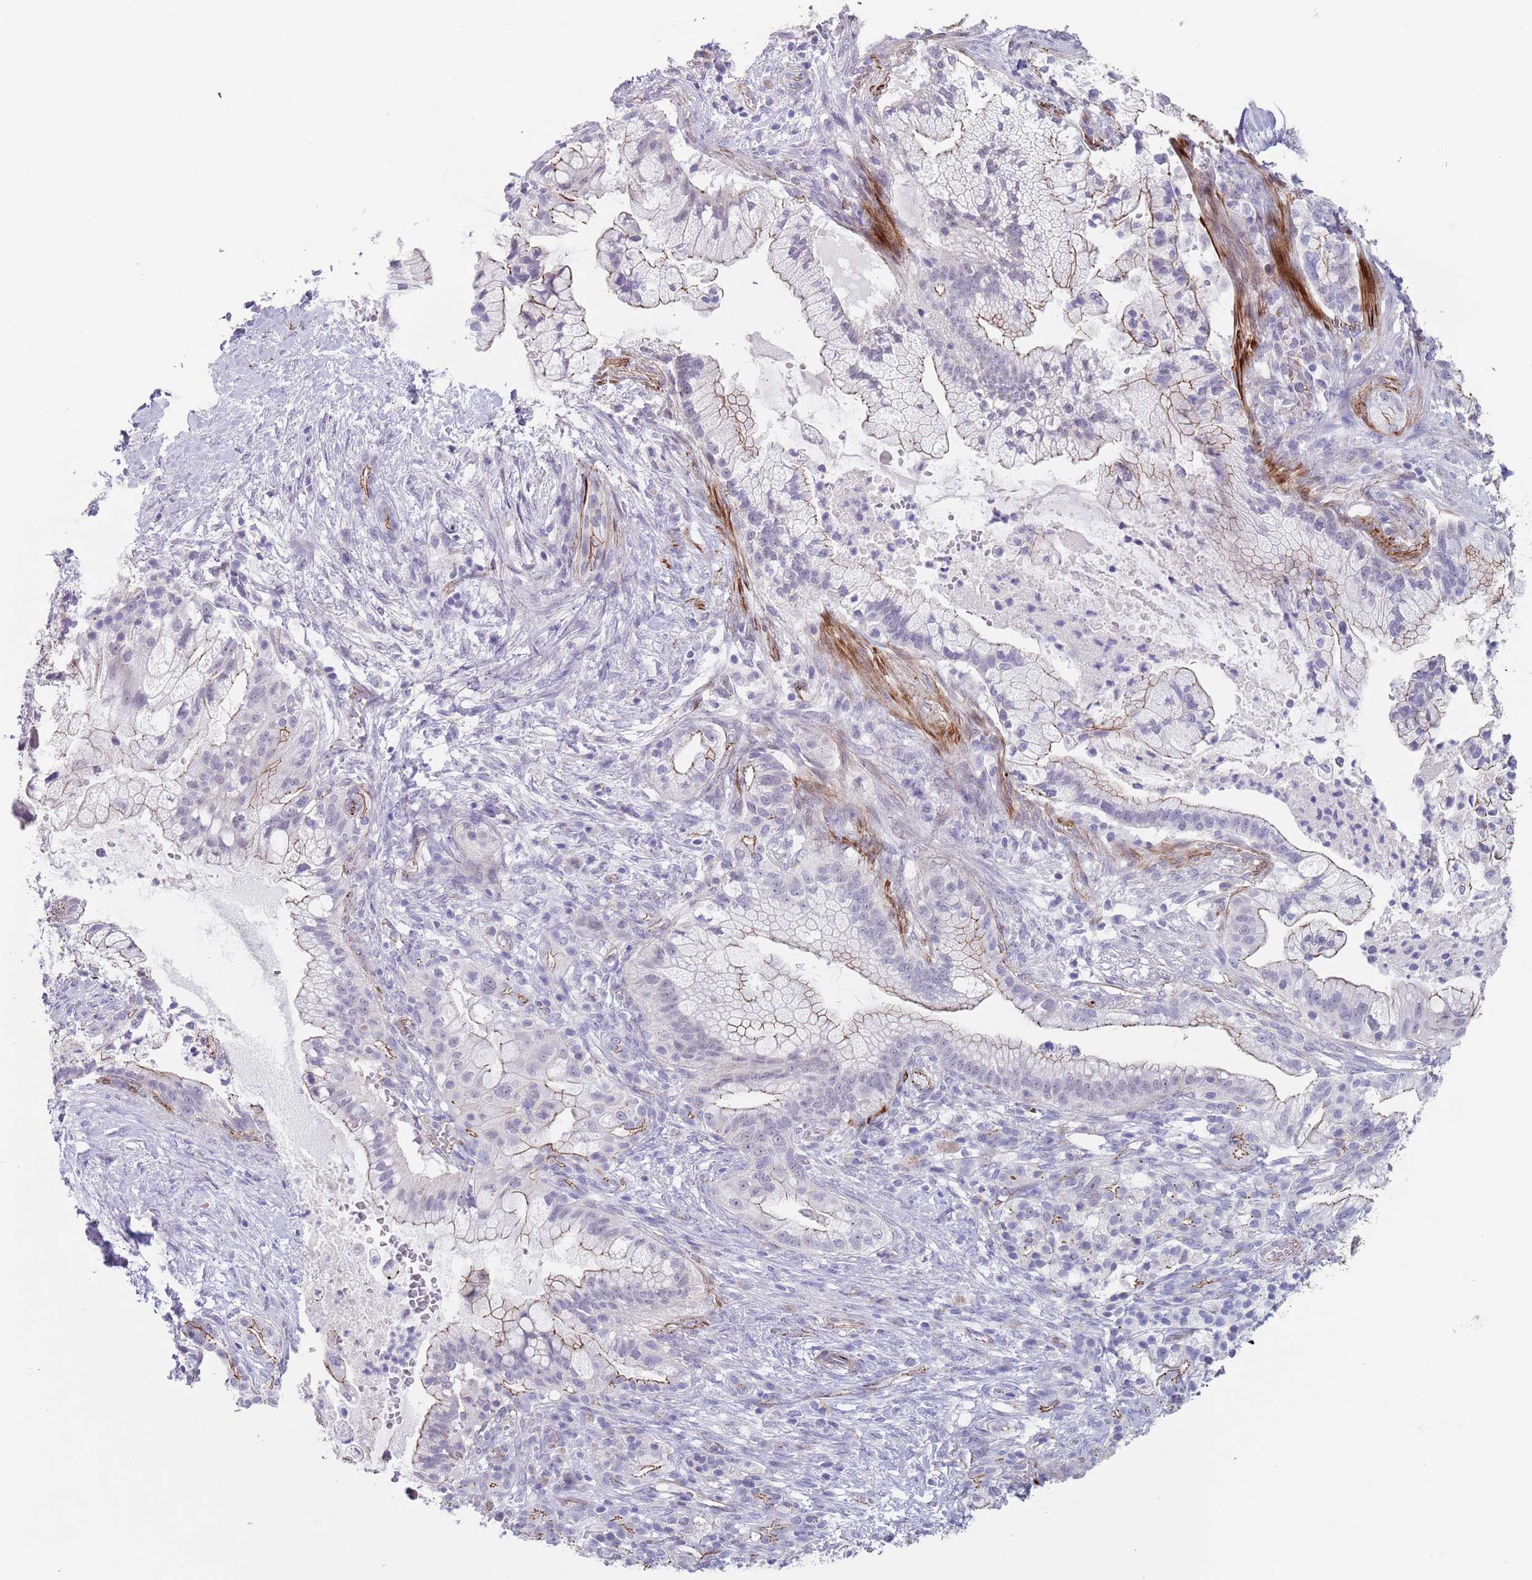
{"staining": {"intensity": "weak", "quantity": "<25%", "location": "cytoplasmic/membranous"}, "tissue": "pancreatic cancer", "cell_type": "Tumor cells", "image_type": "cancer", "snomed": [{"axis": "morphology", "description": "Adenocarcinoma, NOS"}, {"axis": "topography", "description": "Pancreas"}], "caption": "A histopathology image of pancreatic cancer stained for a protein displays no brown staining in tumor cells.", "gene": "OR5A2", "patient": {"sex": "male", "age": 44}}